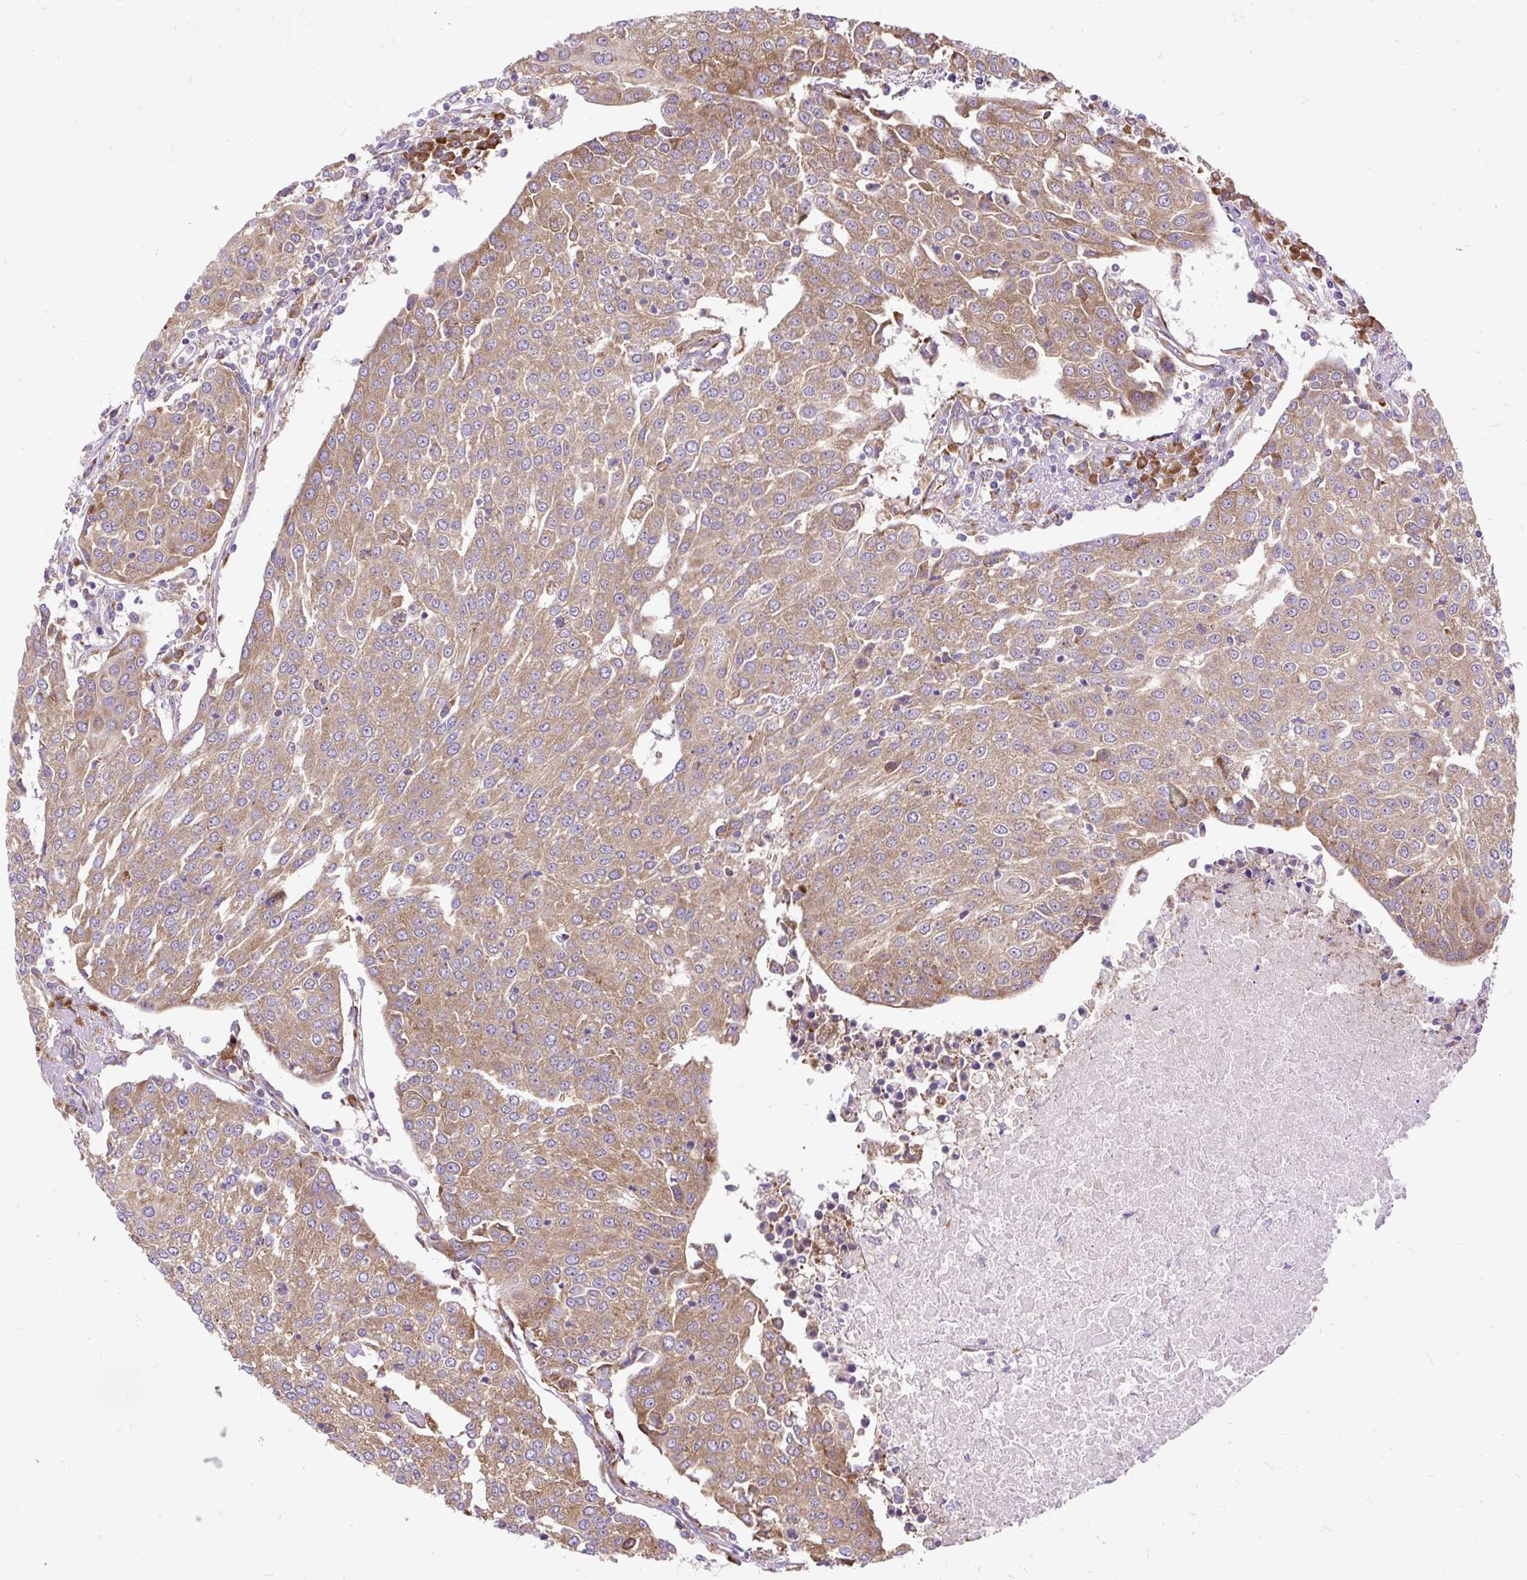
{"staining": {"intensity": "moderate", "quantity": ">75%", "location": "cytoplasmic/membranous"}, "tissue": "urothelial cancer", "cell_type": "Tumor cells", "image_type": "cancer", "snomed": [{"axis": "morphology", "description": "Urothelial carcinoma, High grade"}, {"axis": "topography", "description": "Urinary bladder"}], "caption": "Immunohistochemistry (IHC) of urothelial carcinoma (high-grade) demonstrates medium levels of moderate cytoplasmic/membranous expression in approximately >75% of tumor cells.", "gene": "RPS5", "patient": {"sex": "female", "age": 85}}